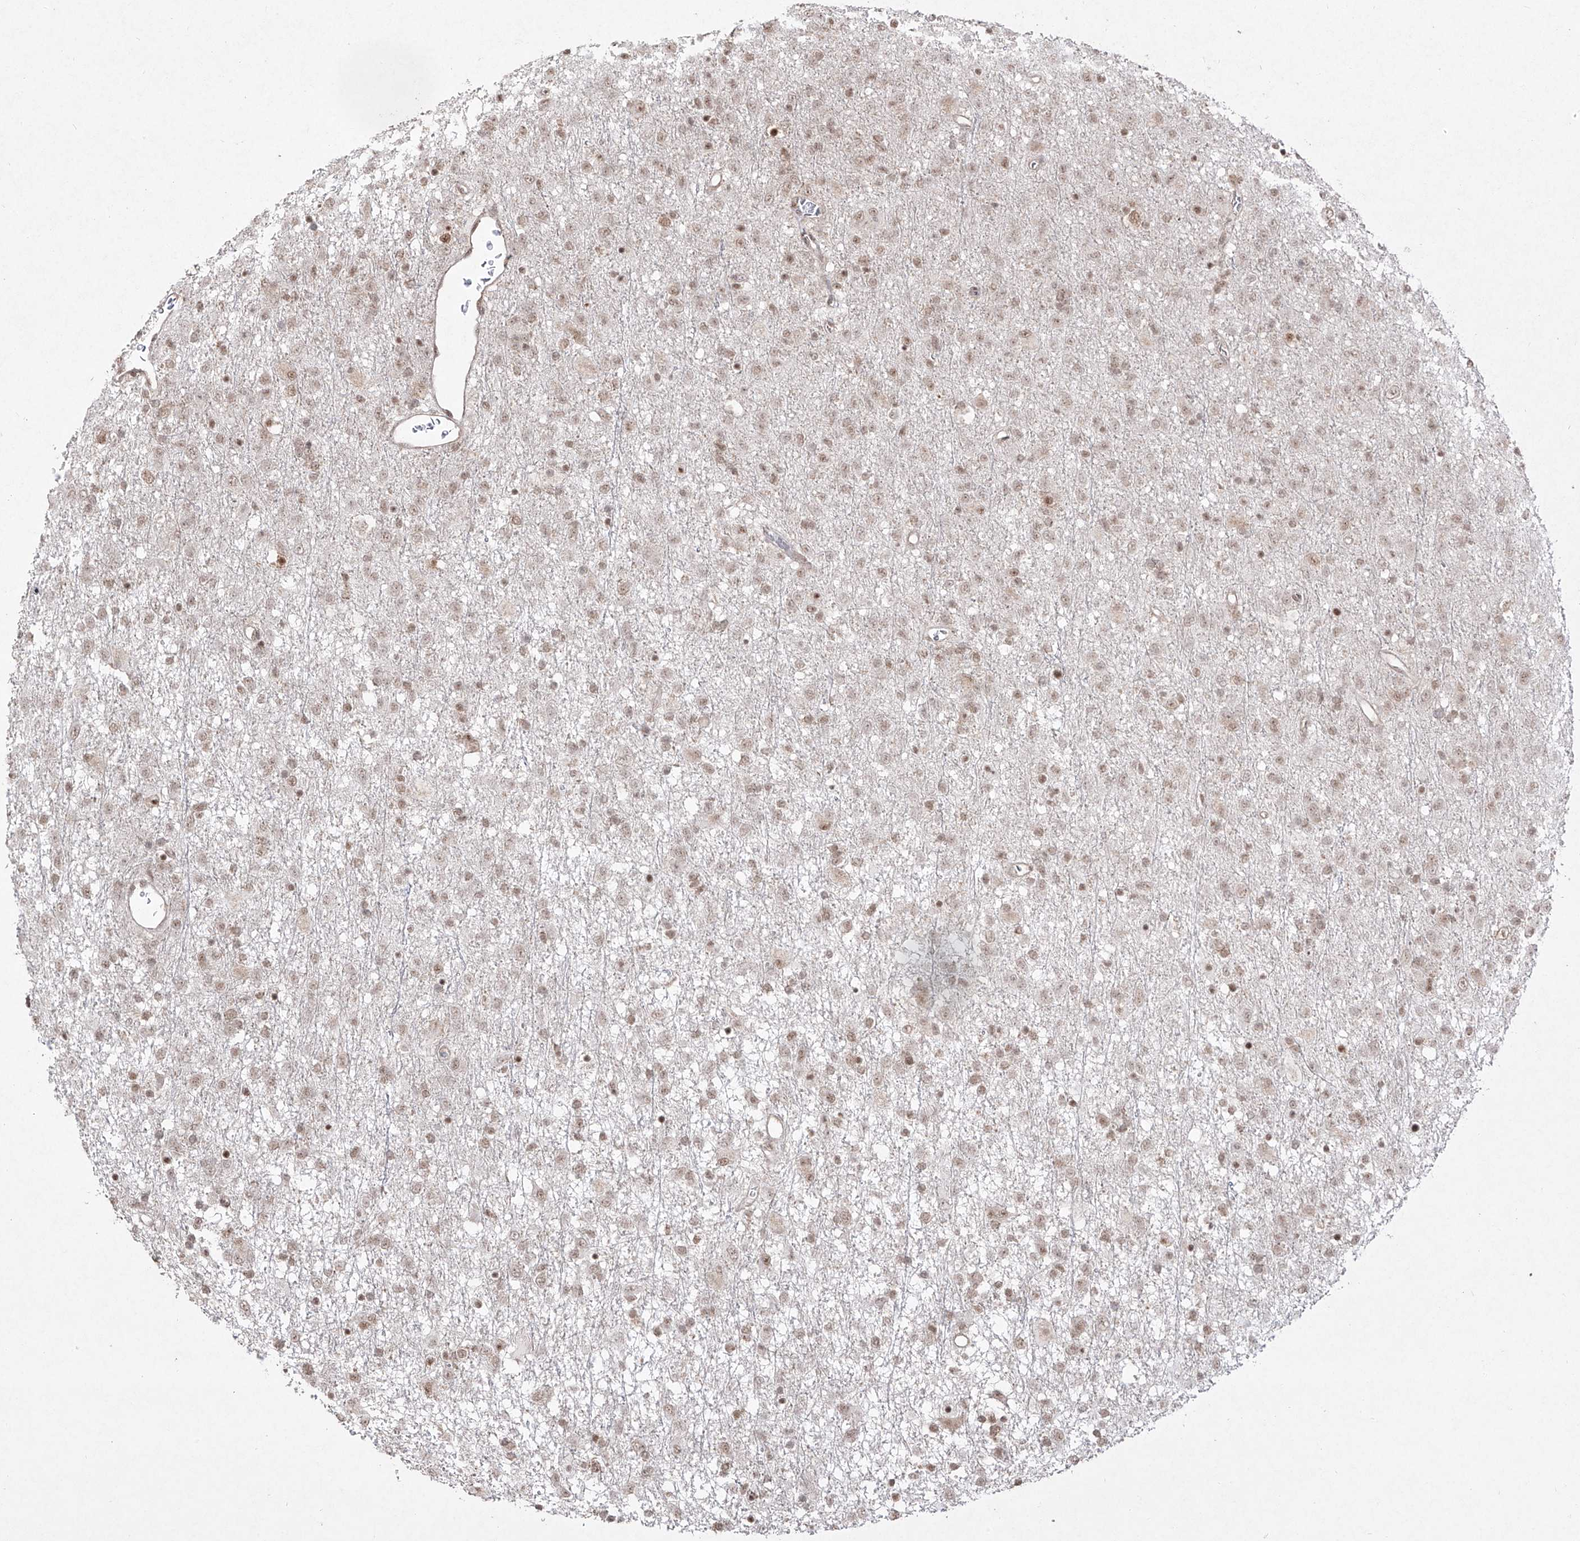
{"staining": {"intensity": "weak", "quantity": "25%-75%", "location": "nuclear"}, "tissue": "glioma", "cell_type": "Tumor cells", "image_type": "cancer", "snomed": [{"axis": "morphology", "description": "Glioma, malignant, Low grade"}, {"axis": "topography", "description": "Brain"}], "caption": "Immunohistochemical staining of human glioma shows low levels of weak nuclear expression in approximately 25%-75% of tumor cells. The staining is performed using DAB brown chromogen to label protein expression. The nuclei are counter-stained blue using hematoxylin.", "gene": "SNRNP27", "patient": {"sex": "male", "age": 65}}